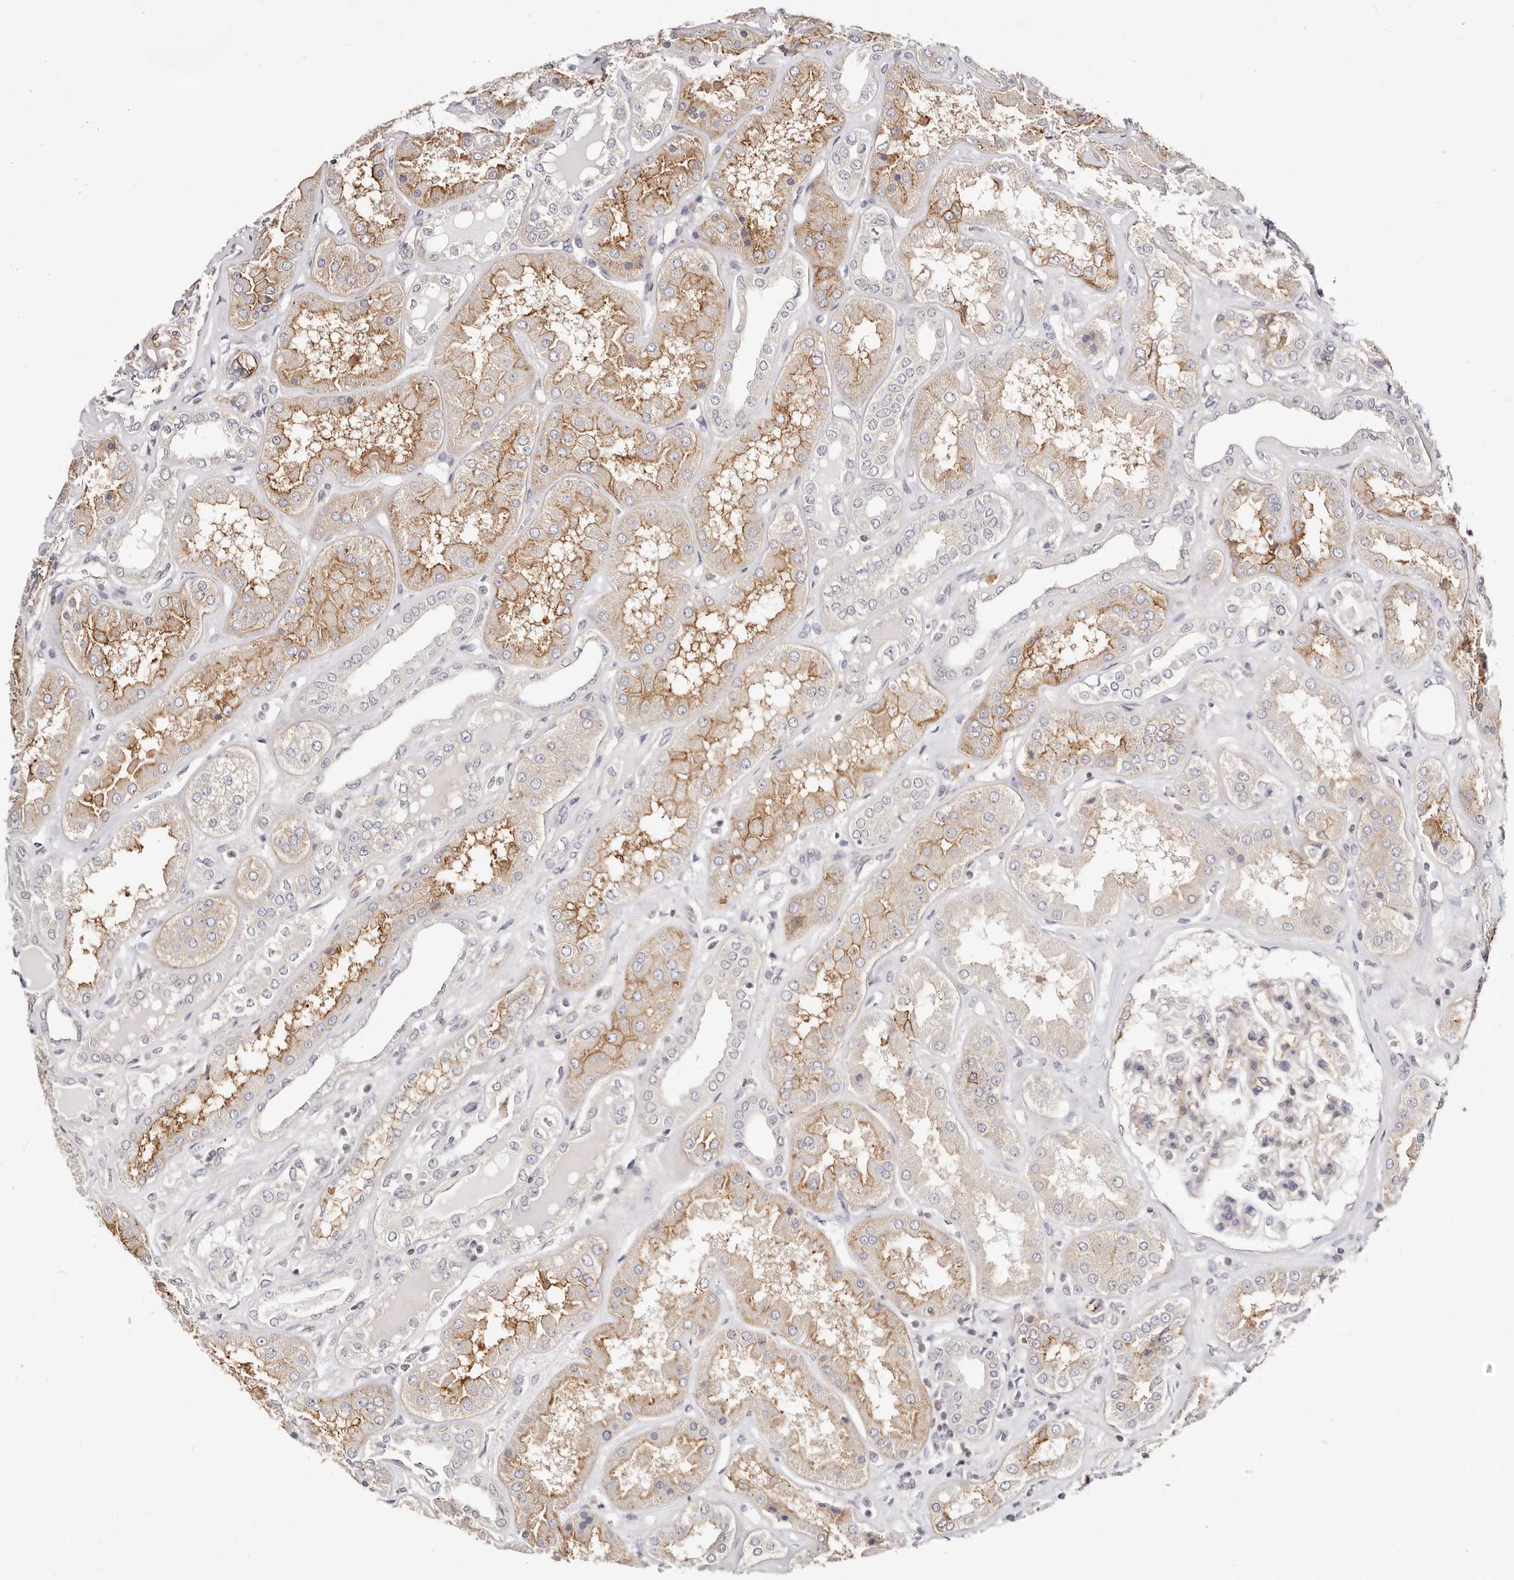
{"staining": {"intensity": "negative", "quantity": "none", "location": "none"}, "tissue": "kidney", "cell_type": "Cells in glomeruli", "image_type": "normal", "snomed": [{"axis": "morphology", "description": "Normal tissue, NOS"}, {"axis": "topography", "description": "Kidney"}], "caption": "DAB immunohistochemical staining of unremarkable kidney displays no significant expression in cells in glomeruli. (Brightfield microscopy of DAB (3,3'-diaminobenzidine) immunohistochemistry at high magnification).", "gene": "STAT5A", "patient": {"sex": "female", "age": 56}}